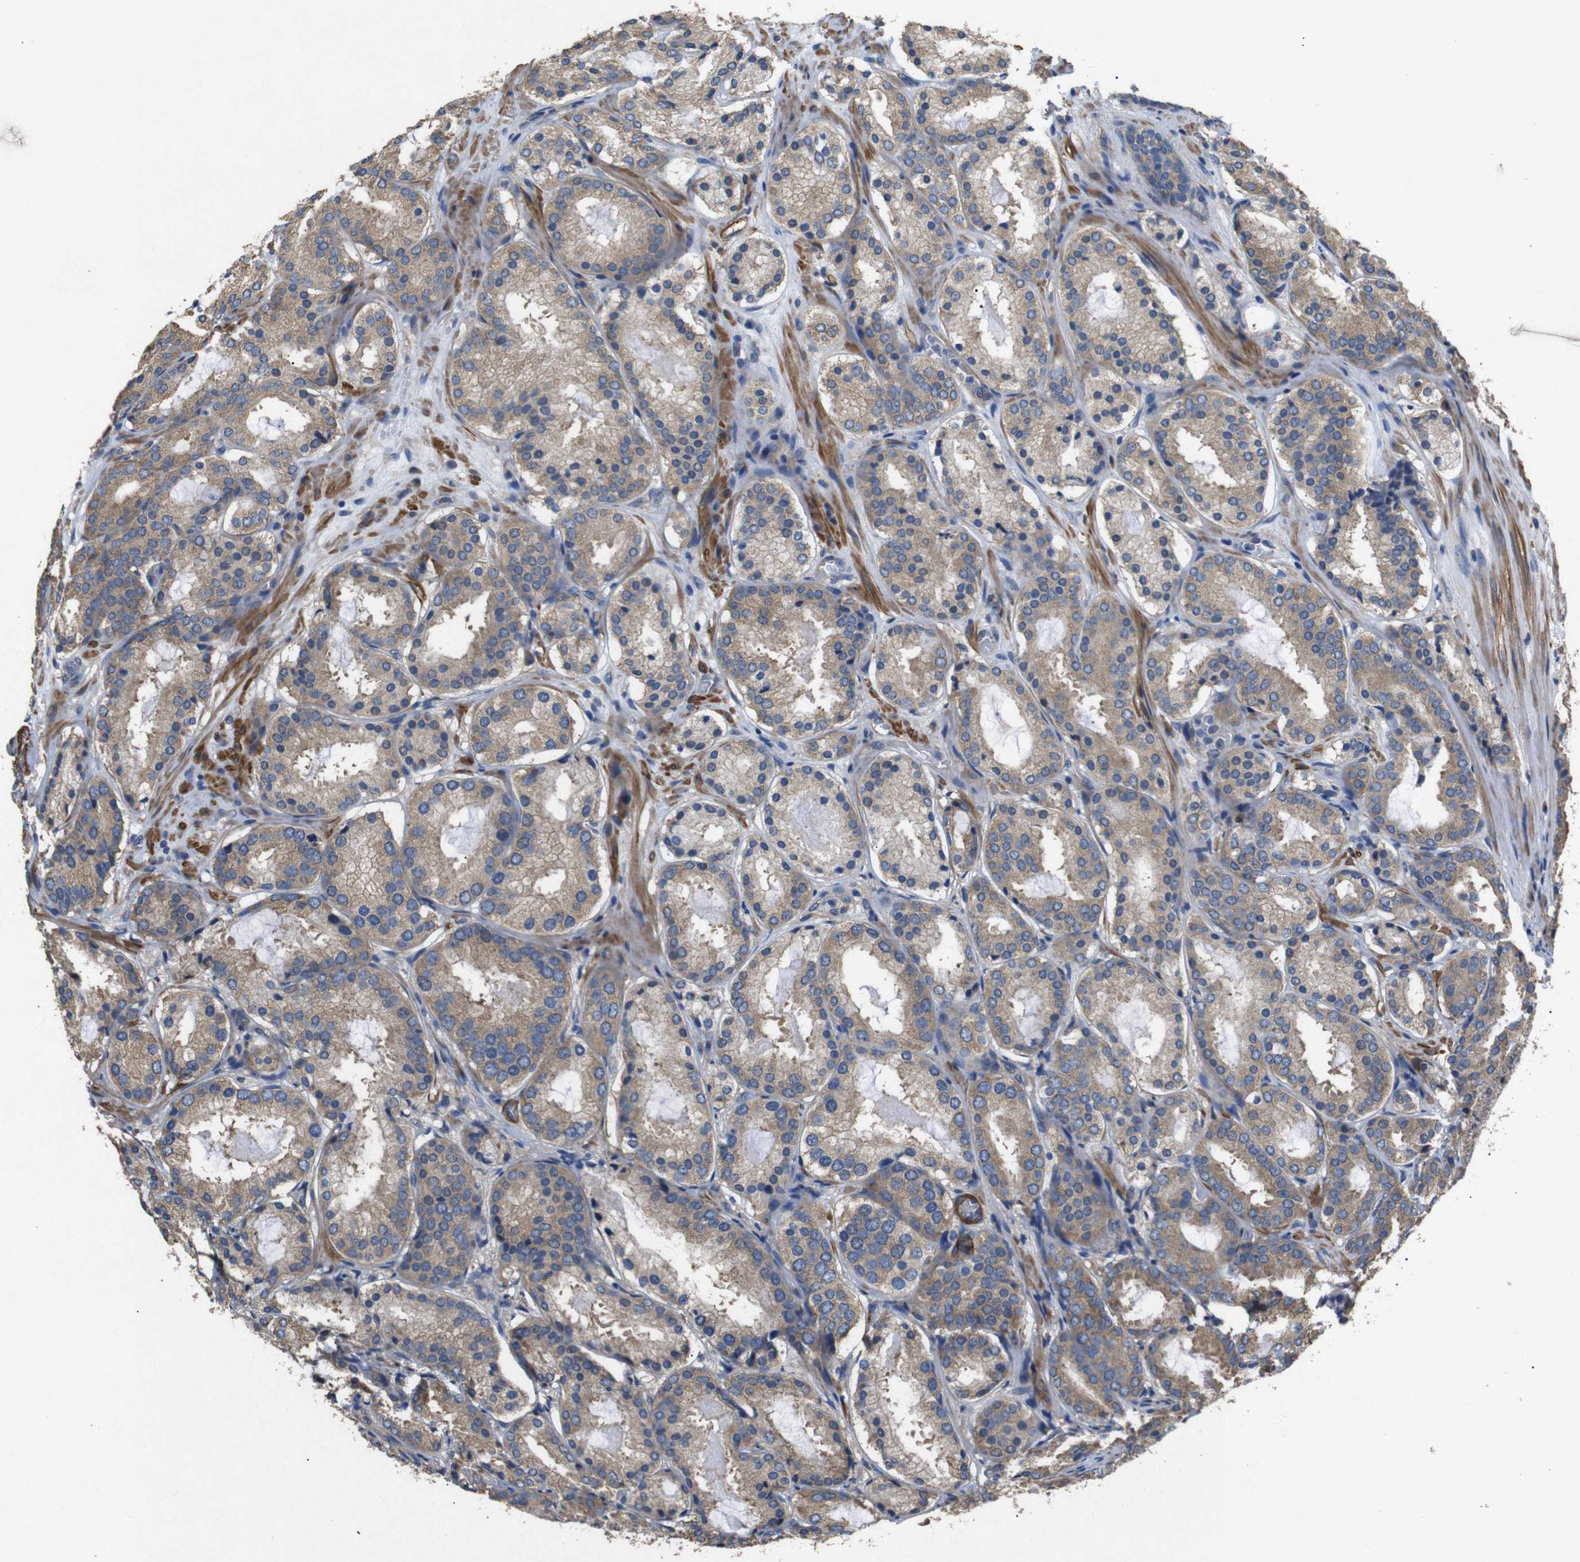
{"staining": {"intensity": "moderate", "quantity": ">75%", "location": "cytoplasmic/membranous"}, "tissue": "prostate cancer", "cell_type": "Tumor cells", "image_type": "cancer", "snomed": [{"axis": "morphology", "description": "Adenocarcinoma, Low grade"}, {"axis": "topography", "description": "Prostate"}], "caption": "This histopathology image demonstrates adenocarcinoma (low-grade) (prostate) stained with immunohistochemistry to label a protein in brown. The cytoplasmic/membranous of tumor cells show moderate positivity for the protein. Nuclei are counter-stained blue.", "gene": "BNIP3", "patient": {"sex": "male", "age": 69}}